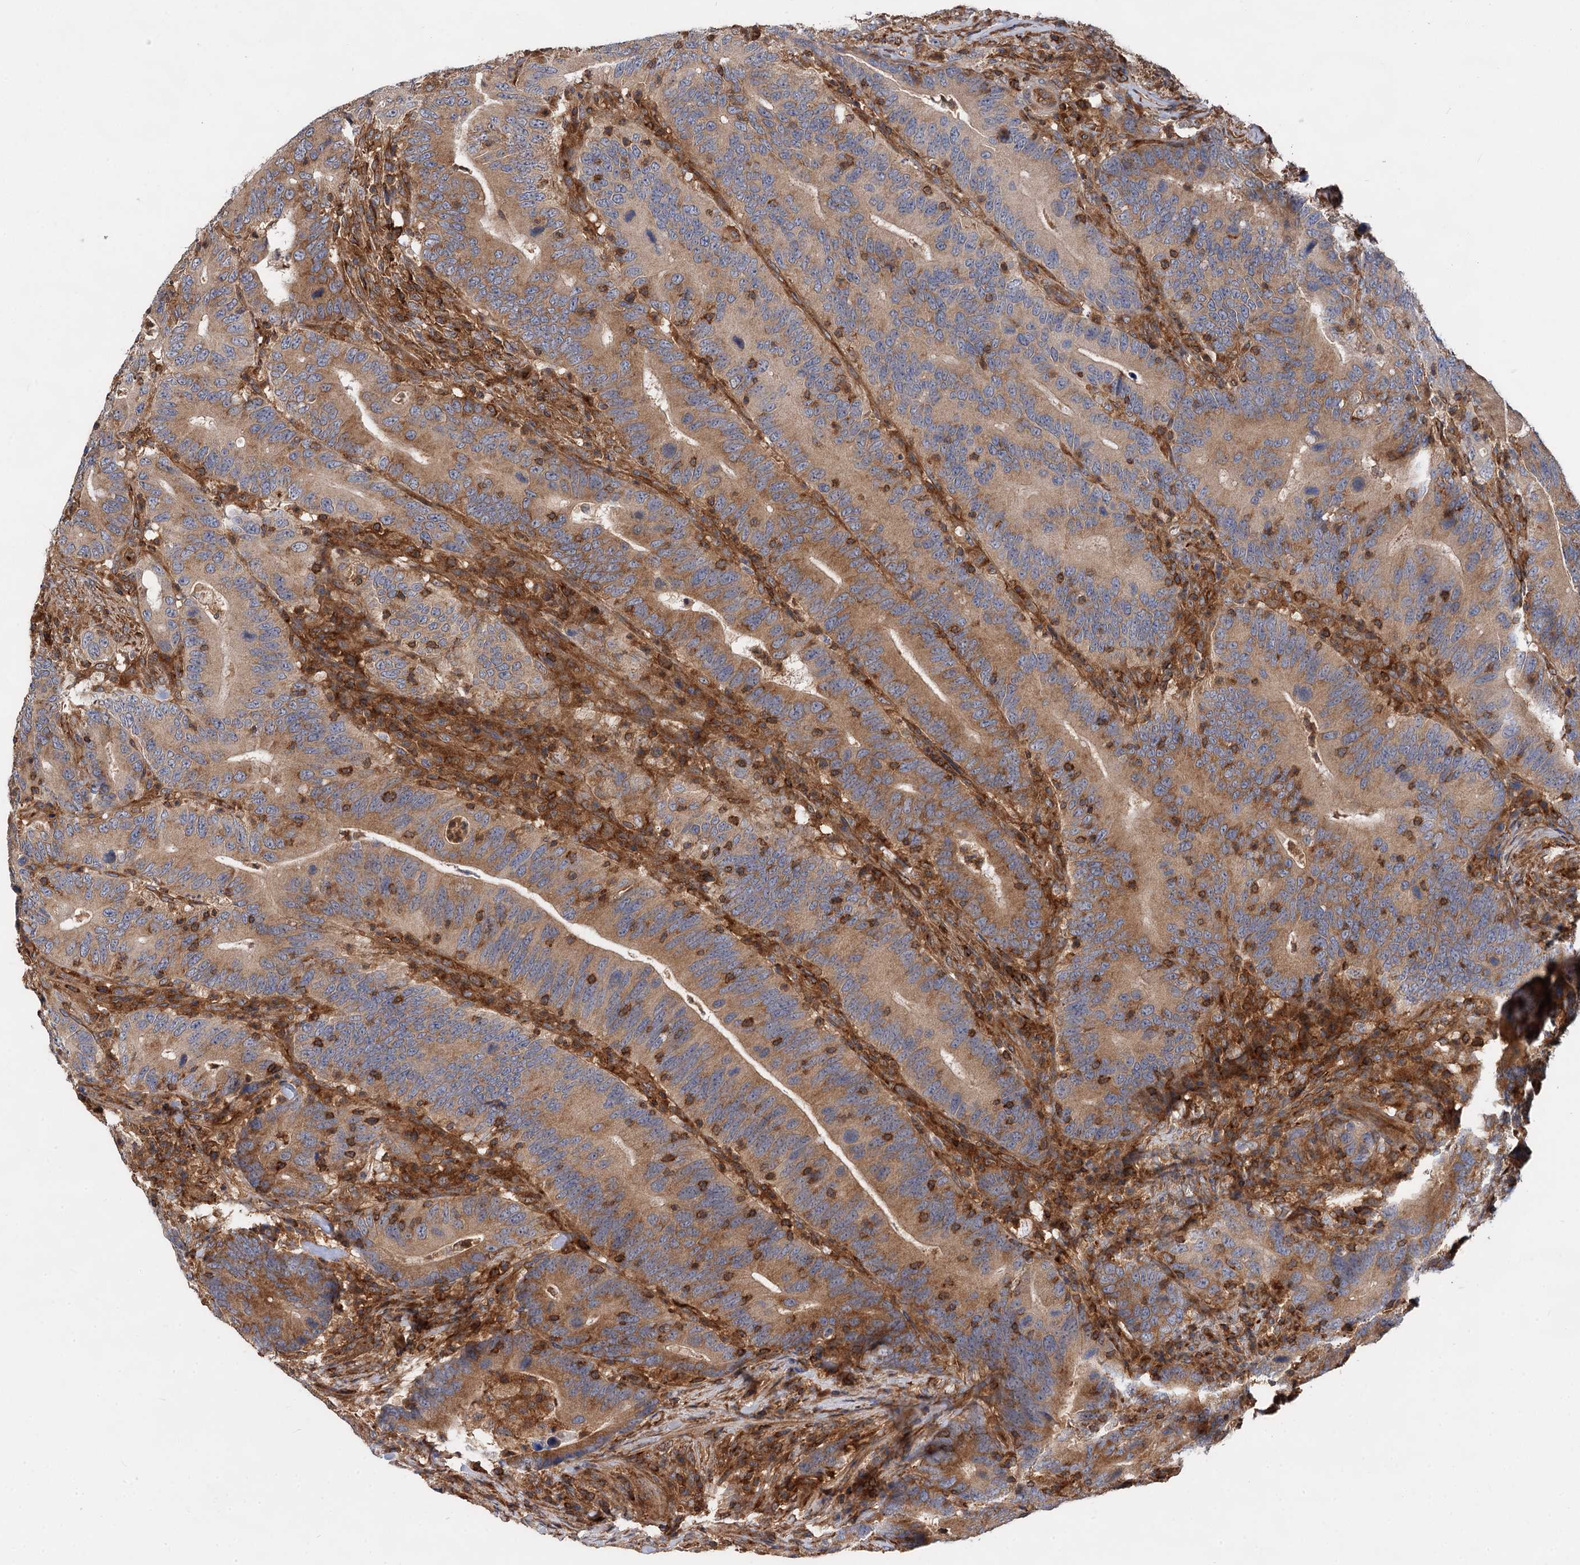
{"staining": {"intensity": "moderate", "quantity": ">75%", "location": "cytoplasmic/membranous"}, "tissue": "colorectal cancer", "cell_type": "Tumor cells", "image_type": "cancer", "snomed": [{"axis": "morphology", "description": "Adenocarcinoma, NOS"}, {"axis": "topography", "description": "Colon"}], "caption": "Immunohistochemical staining of colorectal cancer exhibits medium levels of moderate cytoplasmic/membranous protein positivity in approximately >75% of tumor cells.", "gene": "PACS1", "patient": {"sex": "female", "age": 66}}